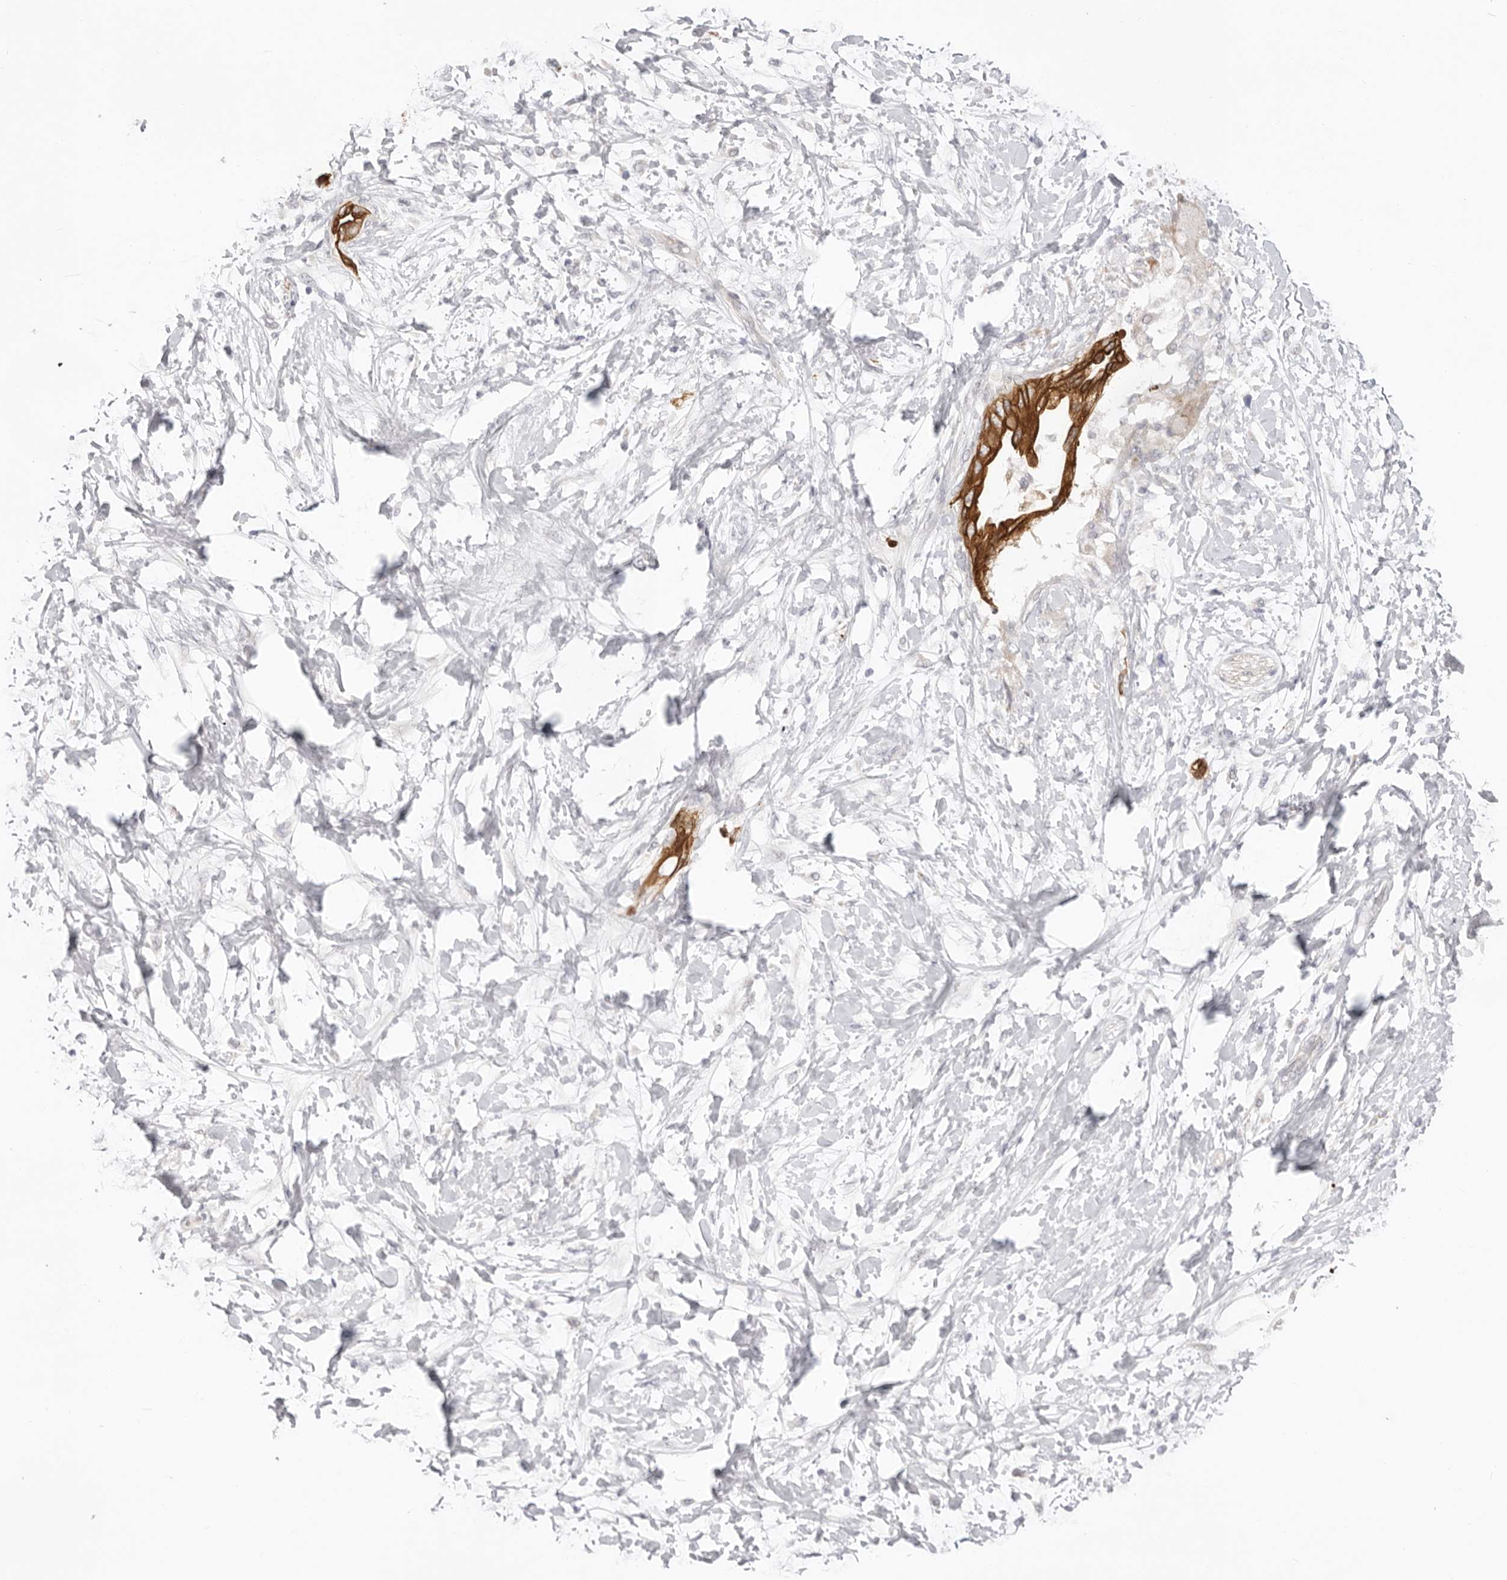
{"staining": {"intensity": "negative", "quantity": "none", "location": "none"}, "tissue": "adipose tissue", "cell_type": "Adipocytes", "image_type": "normal", "snomed": [{"axis": "morphology", "description": "Normal tissue, NOS"}, {"axis": "morphology", "description": "Adenocarcinoma, NOS"}, {"axis": "topography", "description": "Duodenum"}, {"axis": "topography", "description": "Peripheral nerve tissue"}], "caption": "Normal adipose tissue was stained to show a protein in brown. There is no significant positivity in adipocytes. Brightfield microscopy of IHC stained with DAB (brown) and hematoxylin (blue), captured at high magnification.", "gene": "USH1C", "patient": {"sex": "female", "age": 60}}